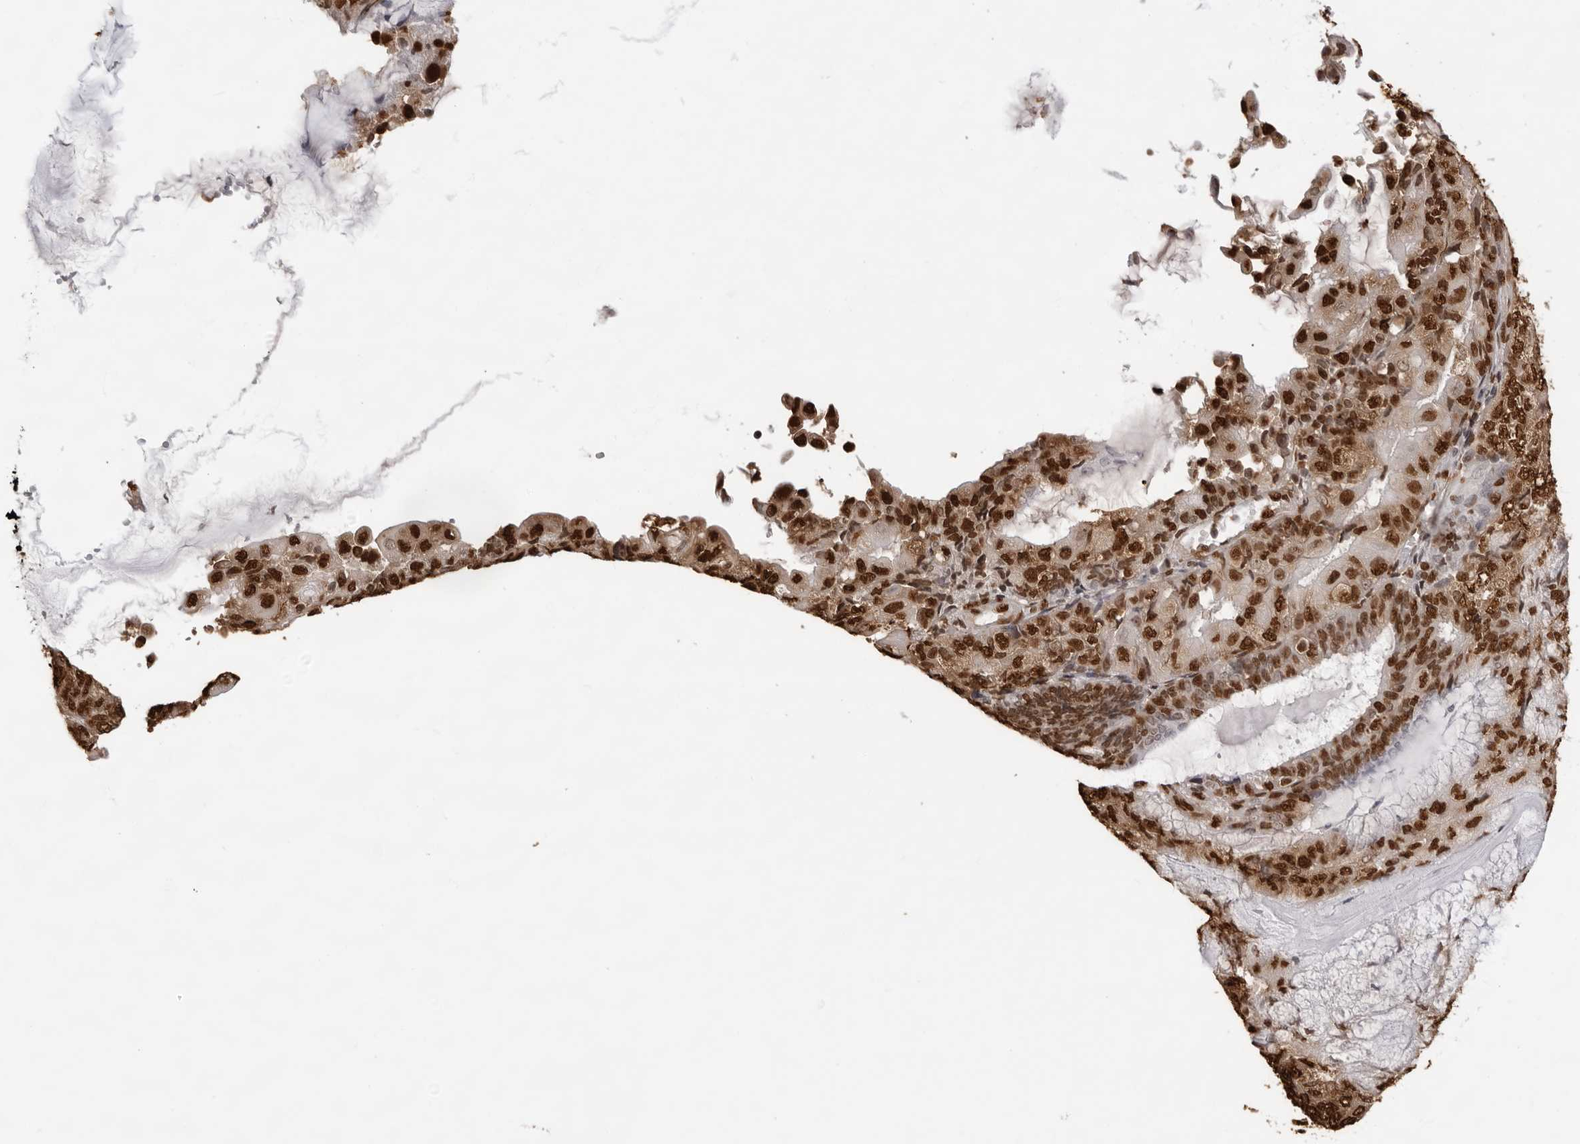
{"staining": {"intensity": "strong", "quantity": ">75%", "location": "nuclear"}, "tissue": "endometrial cancer", "cell_type": "Tumor cells", "image_type": "cancer", "snomed": [{"axis": "morphology", "description": "Adenocarcinoma, NOS"}, {"axis": "topography", "description": "Endometrium"}], "caption": "Immunohistochemical staining of human endometrial cancer (adenocarcinoma) exhibits high levels of strong nuclear staining in about >75% of tumor cells. The staining was performed using DAB, with brown indicating positive protein expression. Nuclei are stained blue with hematoxylin.", "gene": "ZFP91", "patient": {"sex": "female", "age": 81}}